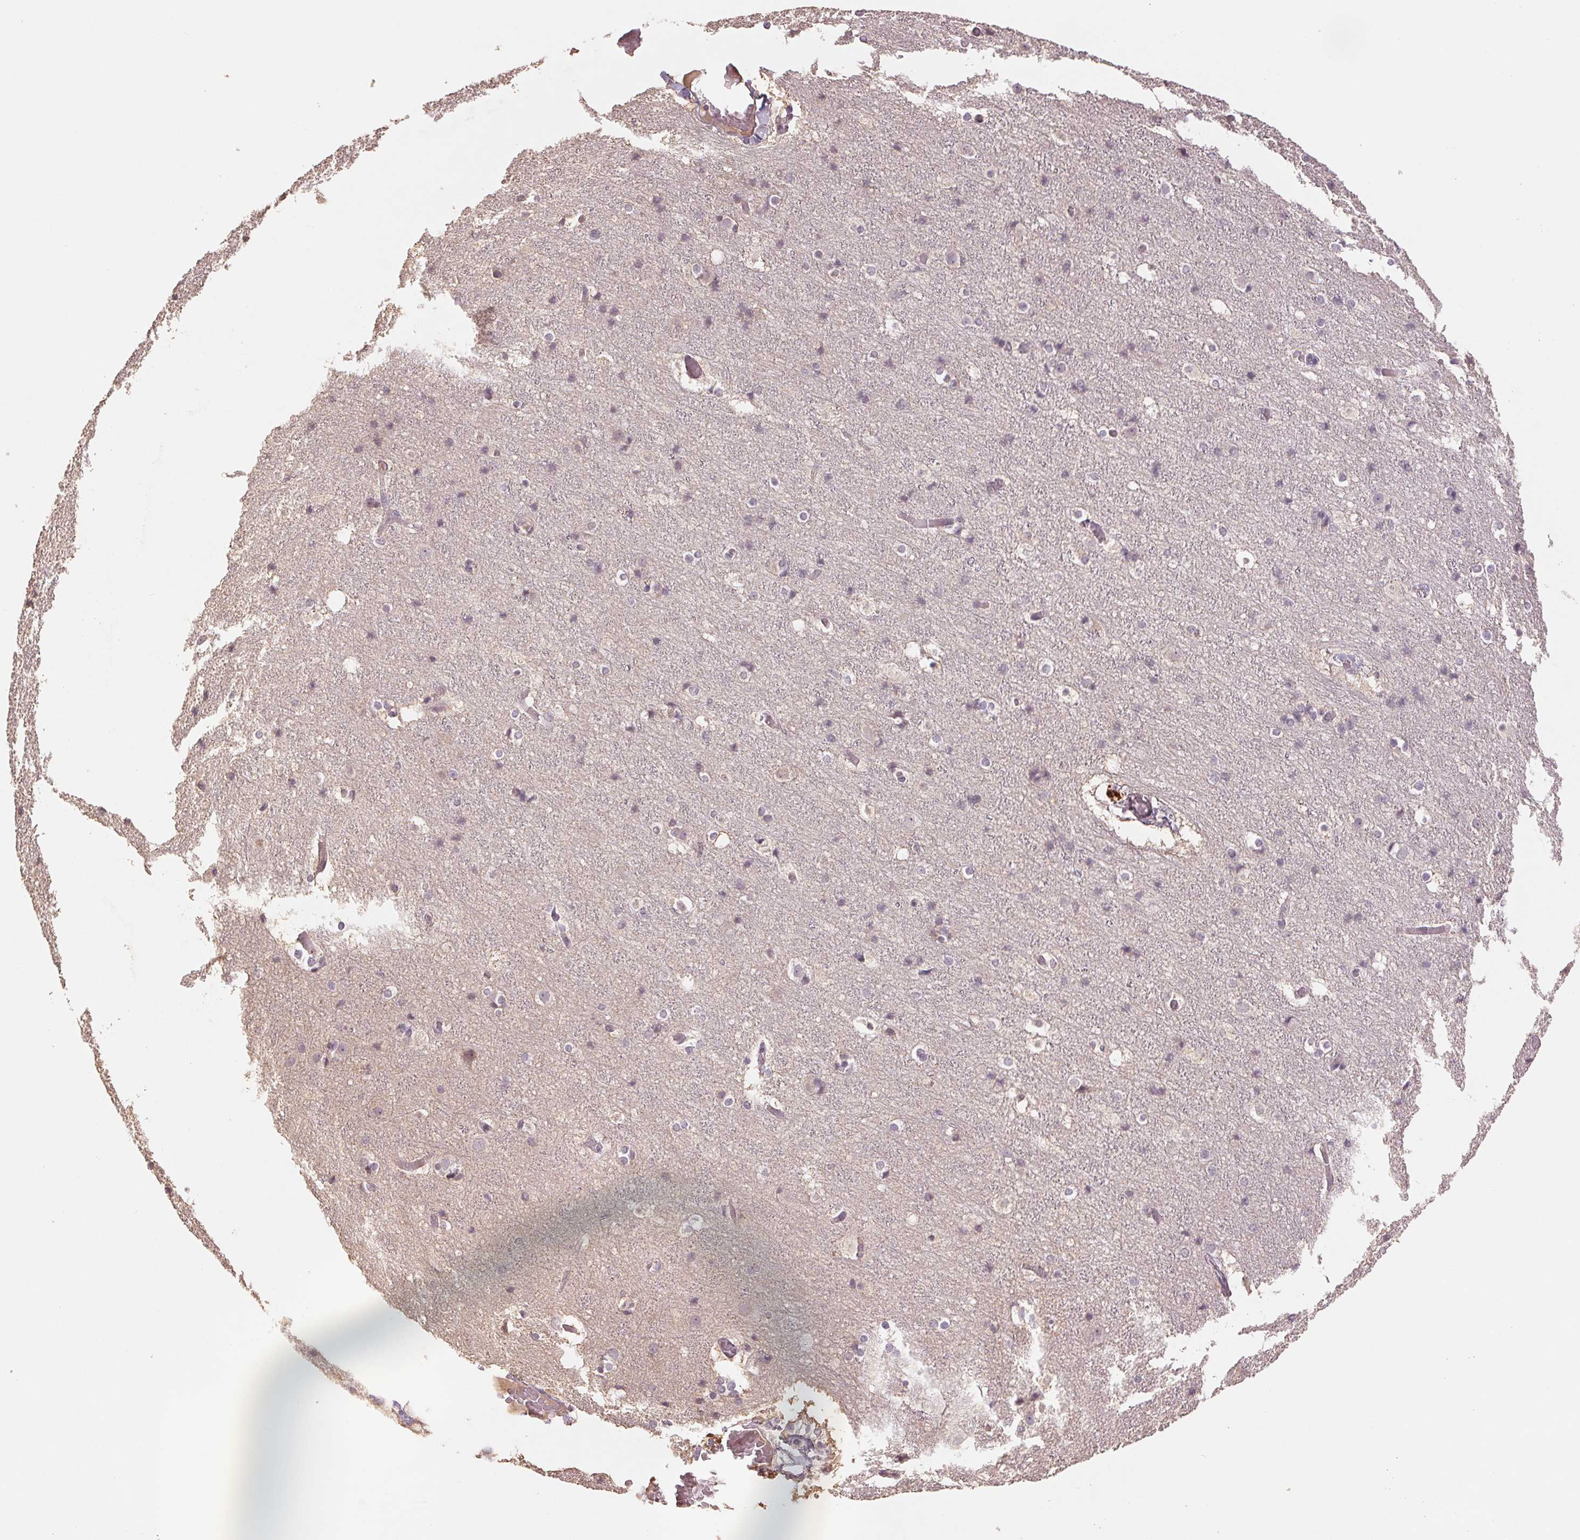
{"staining": {"intensity": "weak", "quantity": "25%-75%", "location": "cytoplasmic/membranous"}, "tissue": "cerebral cortex", "cell_type": "Endothelial cells", "image_type": "normal", "snomed": [{"axis": "morphology", "description": "Normal tissue, NOS"}, {"axis": "topography", "description": "Cerebral cortex"}], "caption": "High-magnification brightfield microscopy of unremarkable cerebral cortex stained with DAB (3,3'-diaminobenzidine) (brown) and counterstained with hematoxylin (blue). endothelial cells exhibit weak cytoplasmic/membranous positivity is seen in about25%-75% of cells. (IHC, brightfield microscopy, high magnification).", "gene": "COX14", "patient": {"sex": "female", "age": 52}}